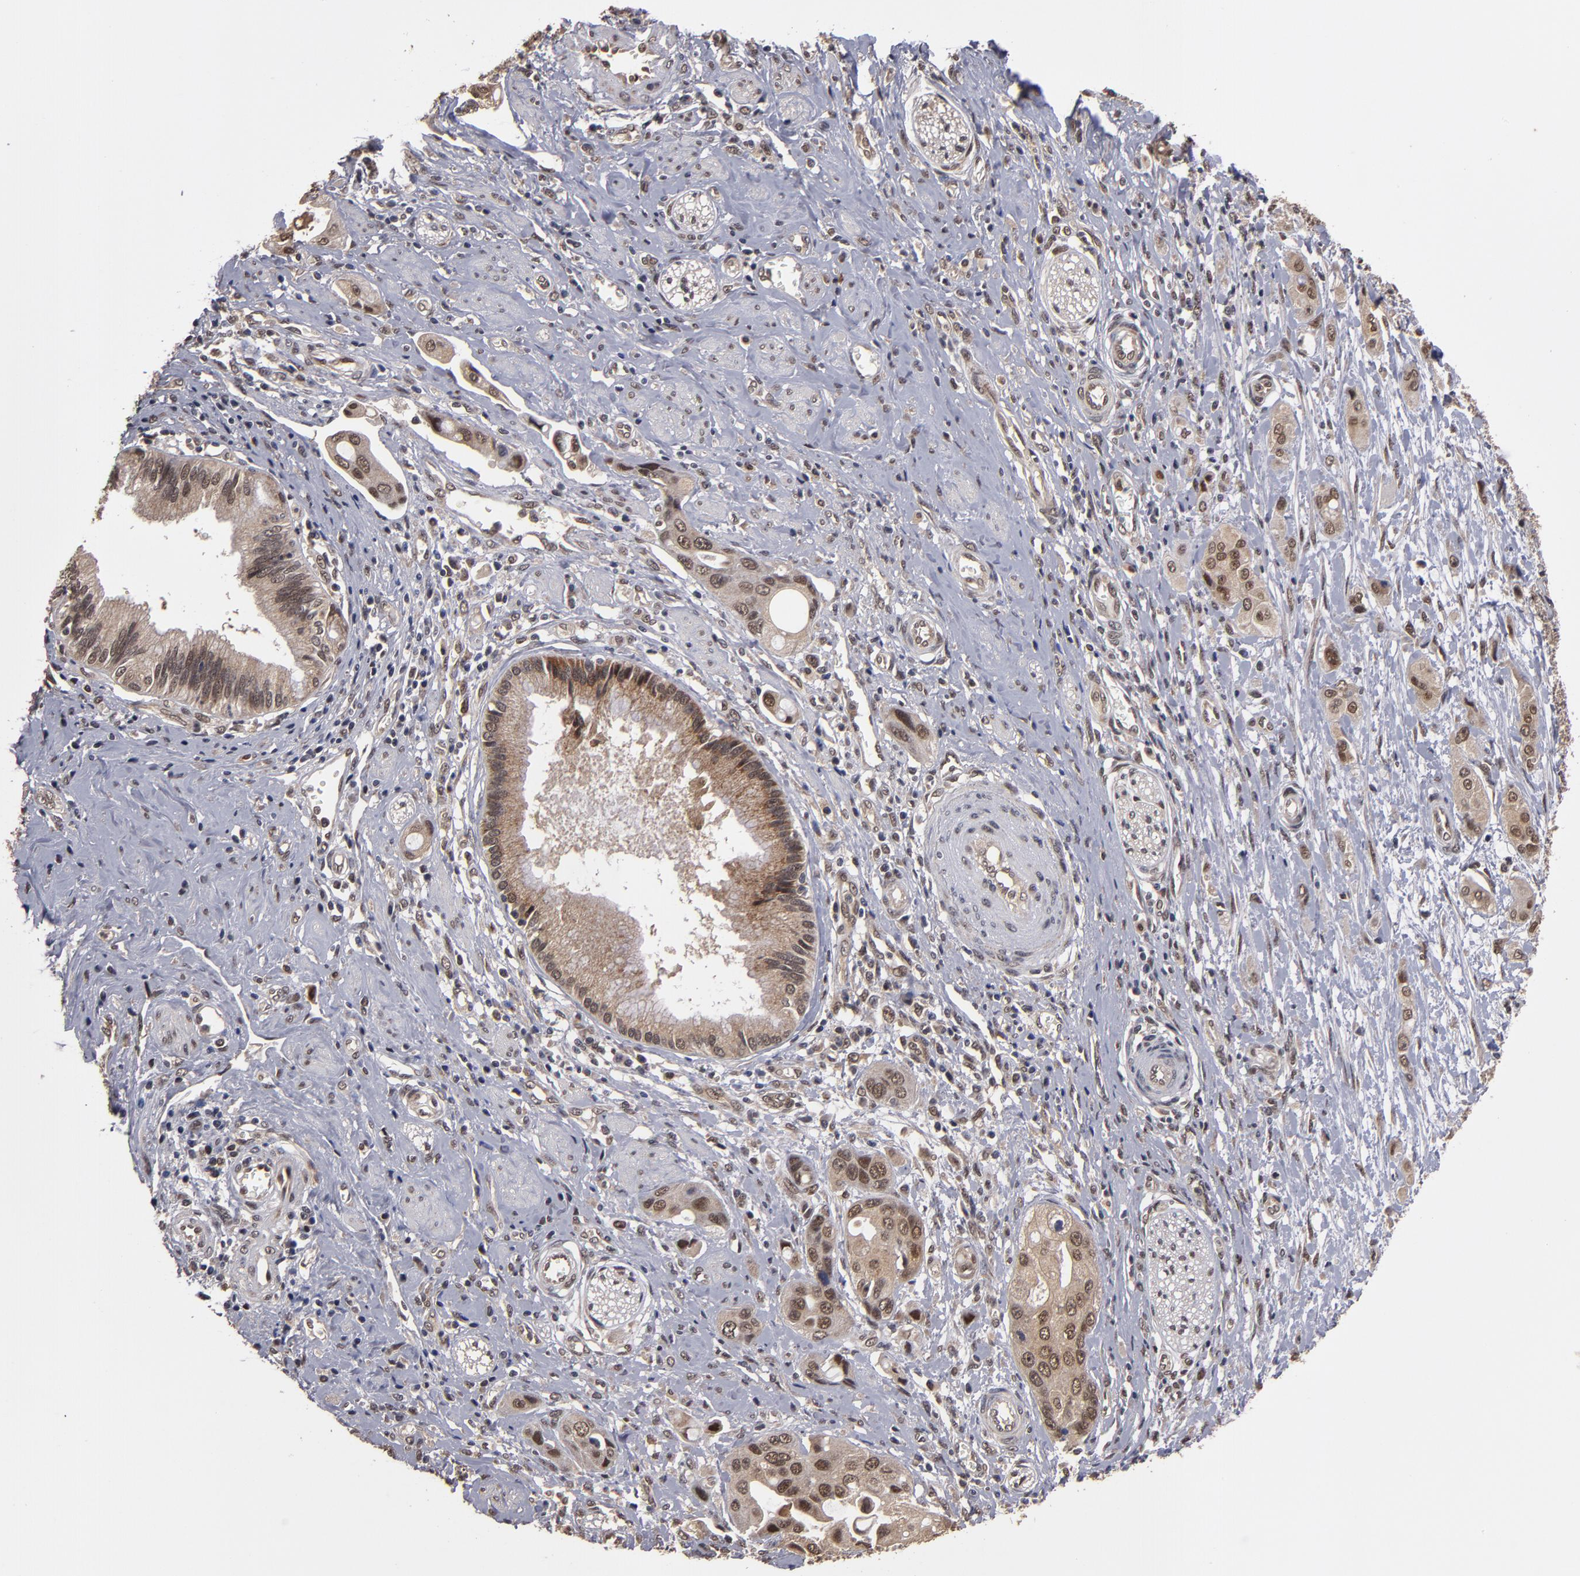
{"staining": {"intensity": "moderate", "quantity": ">75%", "location": "cytoplasmic/membranous,nuclear"}, "tissue": "pancreatic cancer", "cell_type": "Tumor cells", "image_type": "cancer", "snomed": [{"axis": "morphology", "description": "Adenocarcinoma, NOS"}, {"axis": "topography", "description": "Pancreas"}], "caption": "Protein positivity by immunohistochemistry exhibits moderate cytoplasmic/membranous and nuclear expression in approximately >75% of tumor cells in adenocarcinoma (pancreatic). The protein is stained brown, and the nuclei are stained in blue (DAB (3,3'-diaminobenzidine) IHC with brightfield microscopy, high magnification).", "gene": "CUL5", "patient": {"sex": "female", "age": 60}}